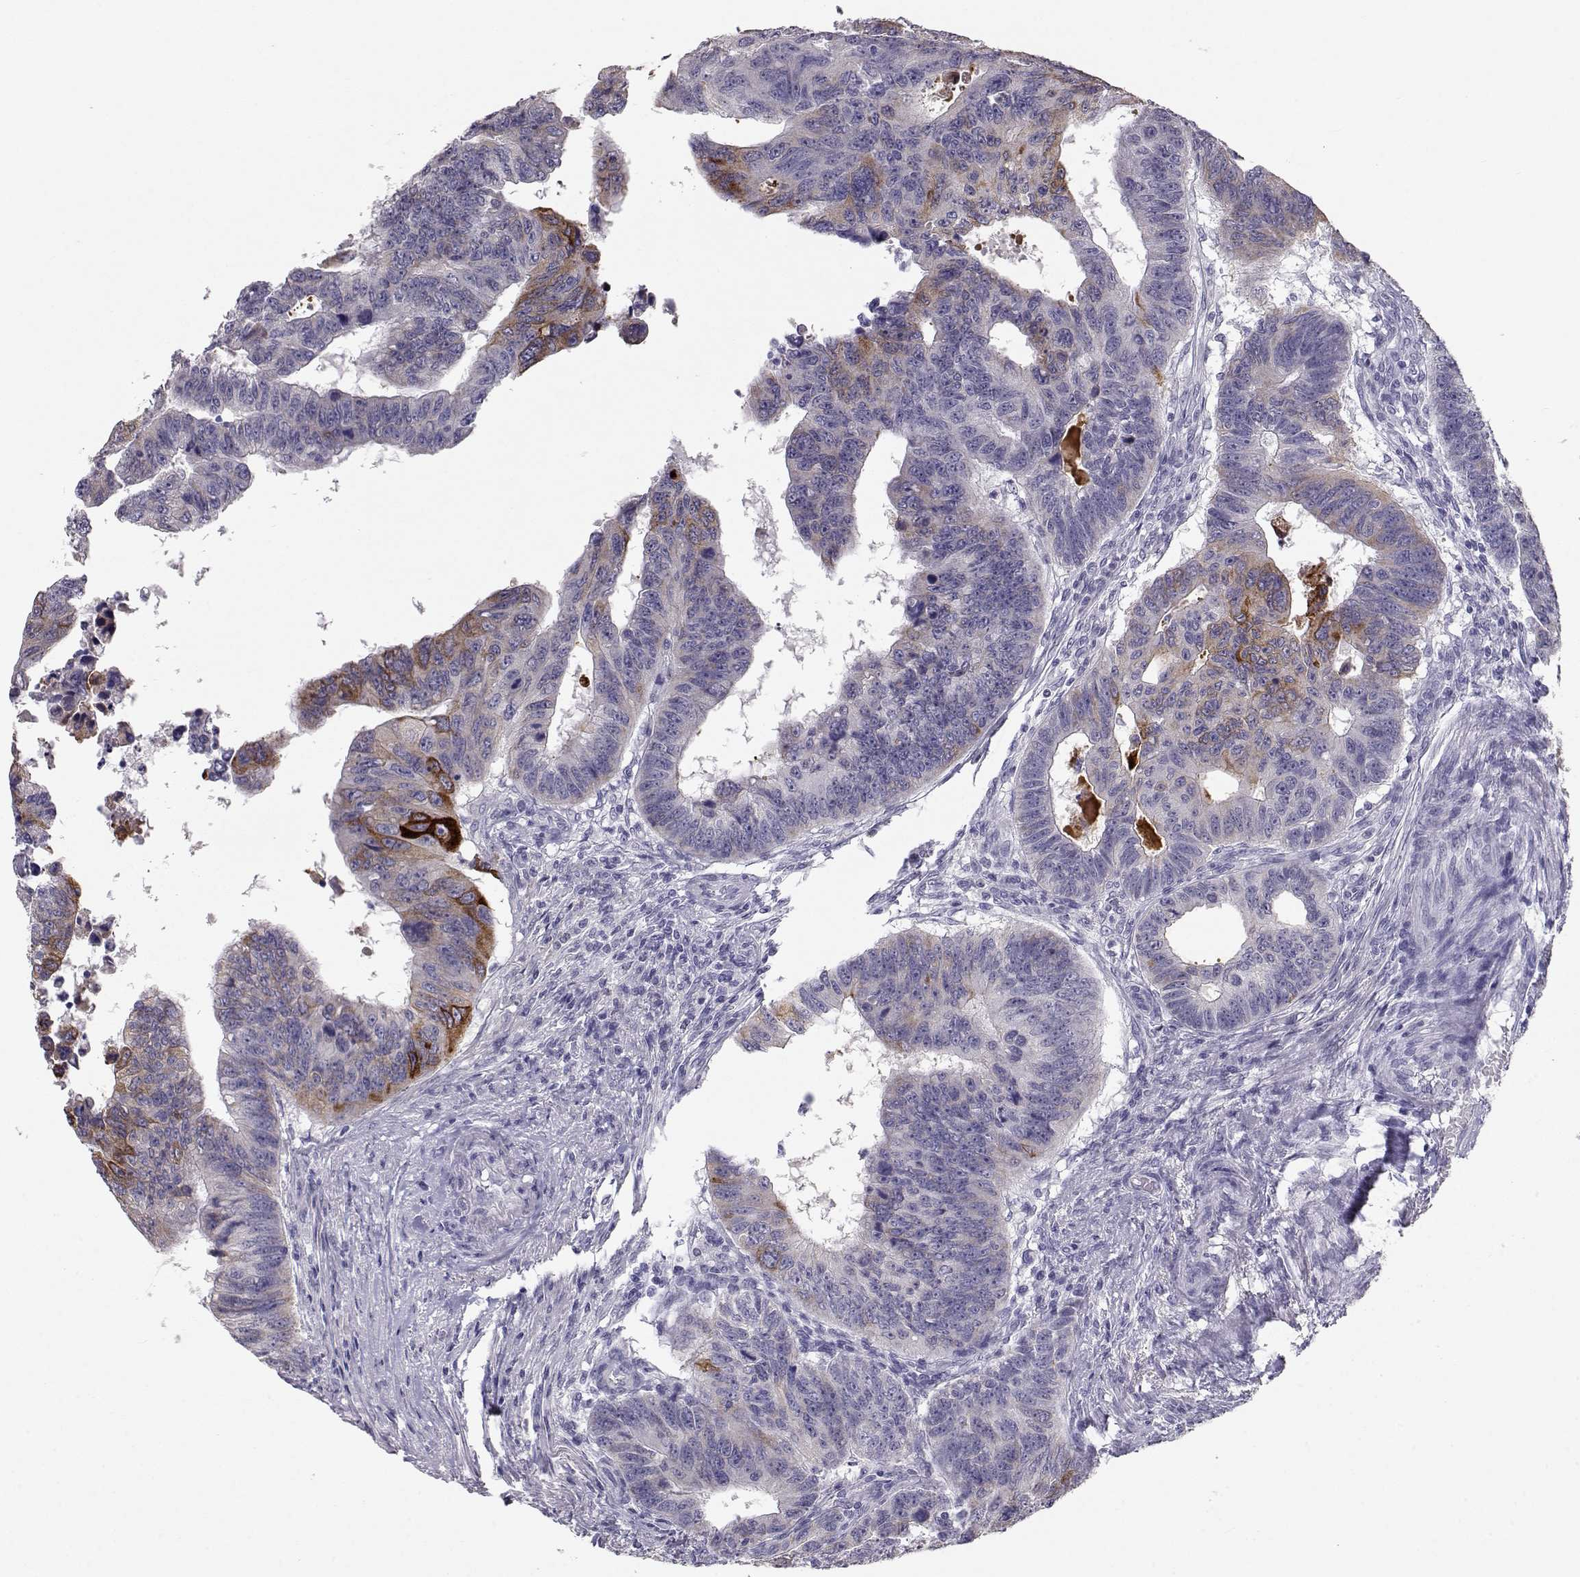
{"staining": {"intensity": "strong", "quantity": "<25%", "location": "cytoplasmic/membranous"}, "tissue": "colorectal cancer", "cell_type": "Tumor cells", "image_type": "cancer", "snomed": [{"axis": "morphology", "description": "Adenocarcinoma, NOS"}, {"axis": "topography", "description": "Rectum"}], "caption": "The histopathology image exhibits staining of colorectal adenocarcinoma, revealing strong cytoplasmic/membranous protein positivity (brown color) within tumor cells.", "gene": "LAMB3", "patient": {"sex": "female", "age": 85}}